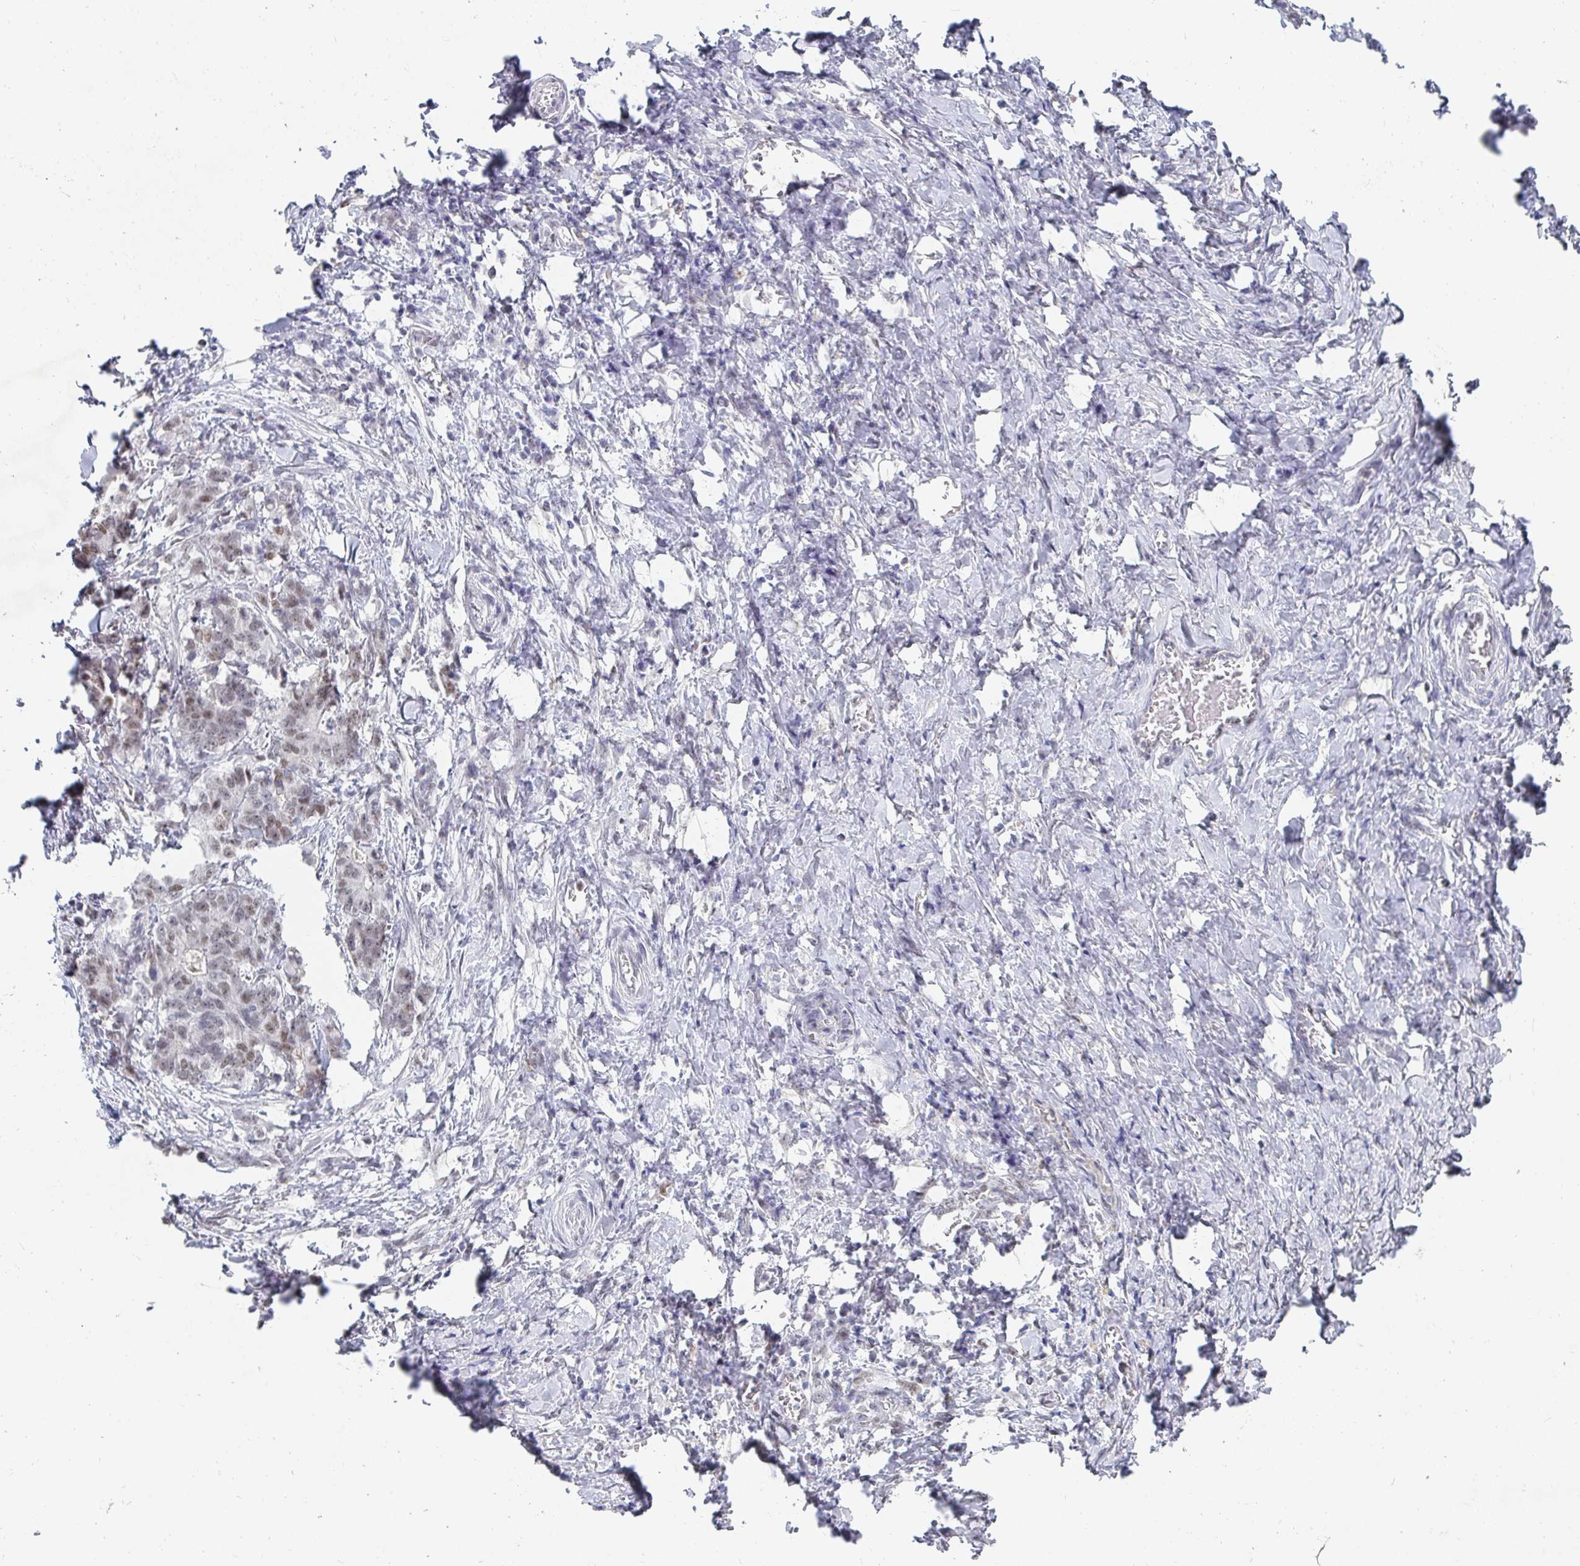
{"staining": {"intensity": "weak", "quantity": "25%-75%", "location": "nuclear"}, "tissue": "stomach cancer", "cell_type": "Tumor cells", "image_type": "cancer", "snomed": [{"axis": "morphology", "description": "Normal tissue, NOS"}, {"axis": "morphology", "description": "Adenocarcinoma, NOS"}, {"axis": "topography", "description": "Stomach"}], "caption": "The photomicrograph displays immunohistochemical staining of stomach cancer (adenocarcinoma). There is weak nuclear expression is seen in approximately 25%-75% of tumor cells.", "gene": "RCOR1", "patient": {"sex": "female", "age": 64}}